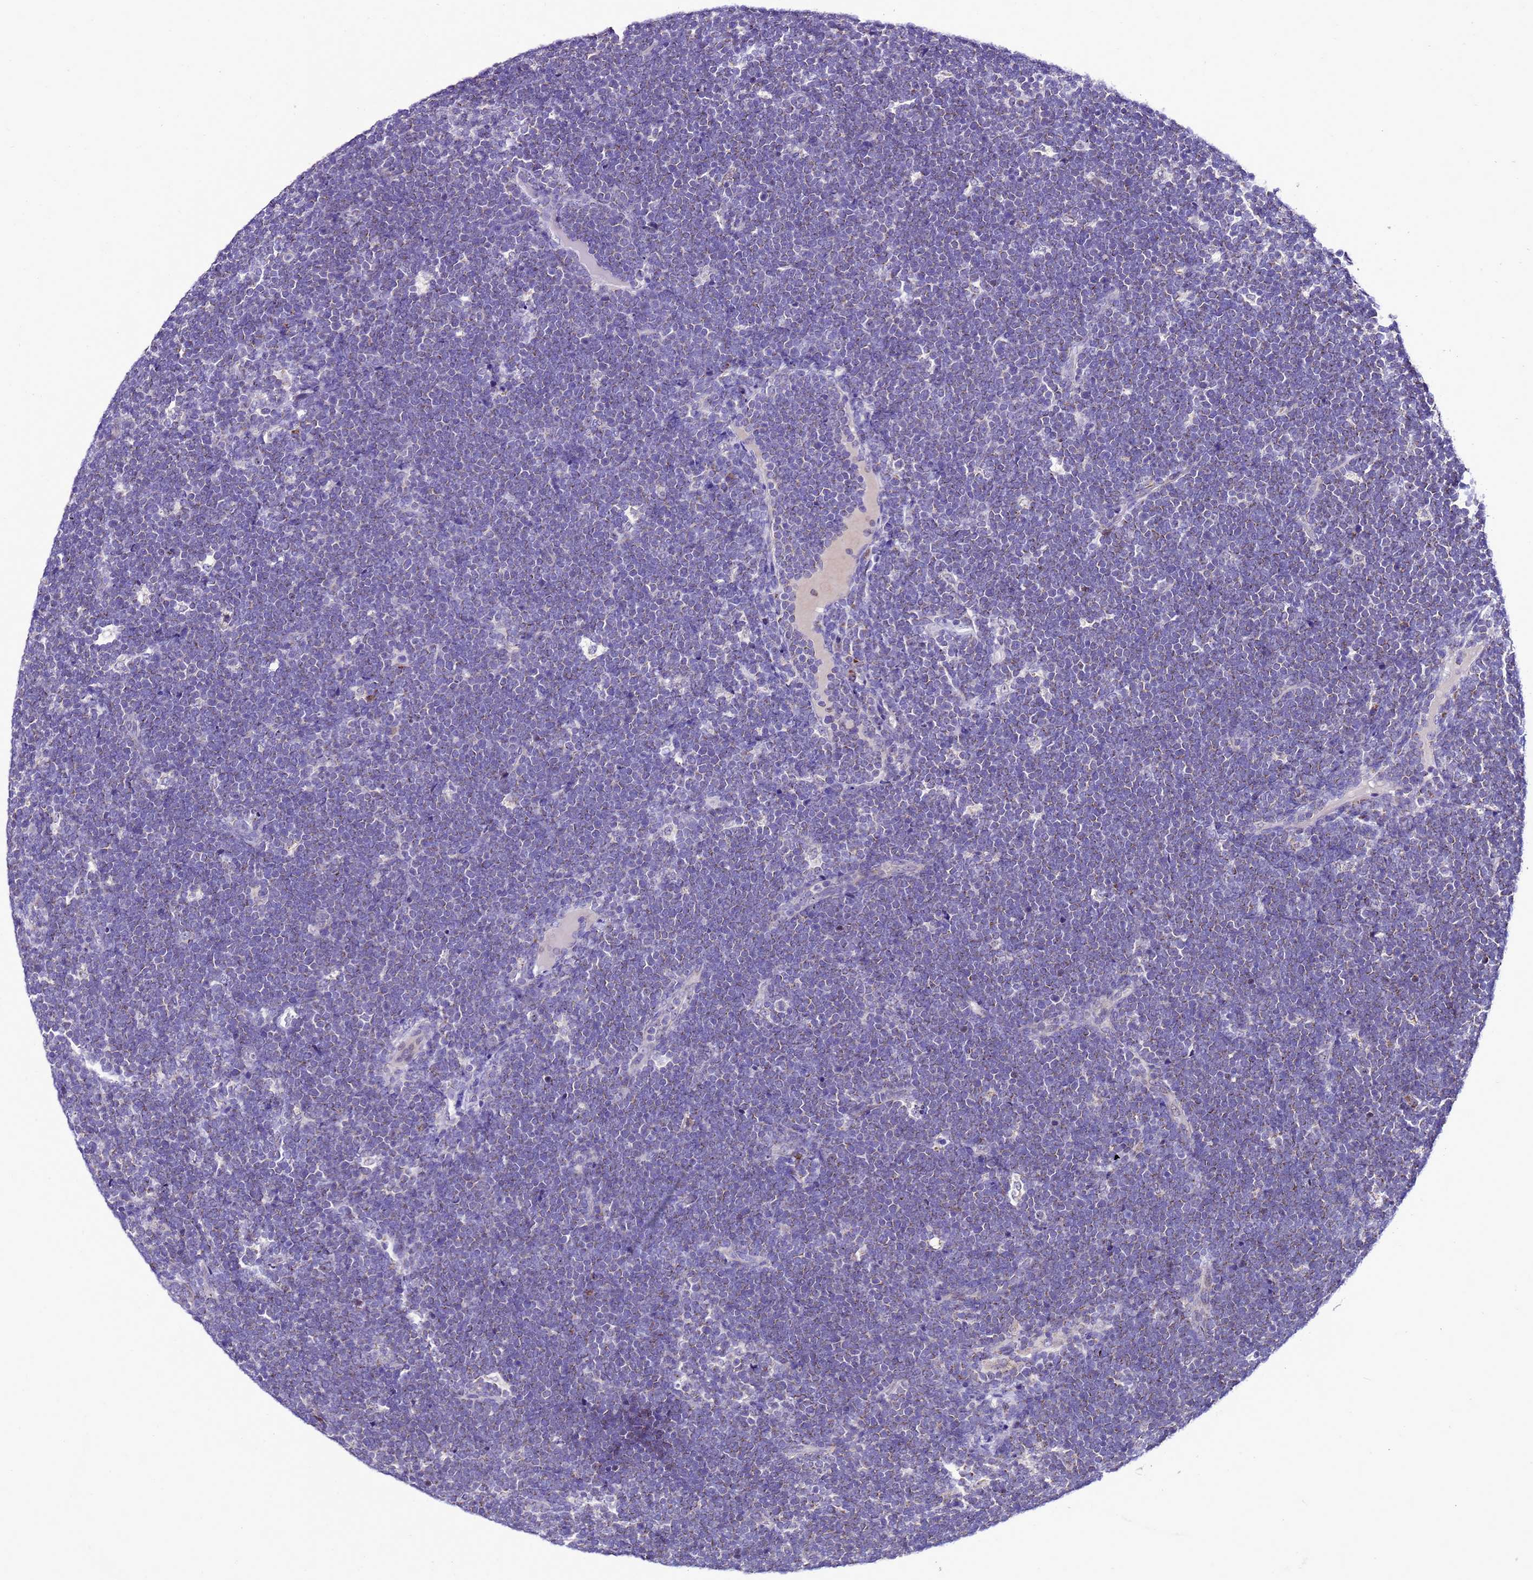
{"staining": {"intensity": "negative", "quantity": "none", "location": "none"}, "tissue": "lymphoma", "cell_type": "Tumor cells", "image_type": "cancer", "snomed": [{"axis": "morphology", "description": "Malignant lymphoma, non-Hodgkin's type, High grade"}, {"axis": "topography", "description": "Lymph node"}], "caption": "The IHC histopathology image has no significant expression in tumor cells of lymphoma tissue.", "gene": "DPH6", "patient": {"sex": "male", "age": 13}}